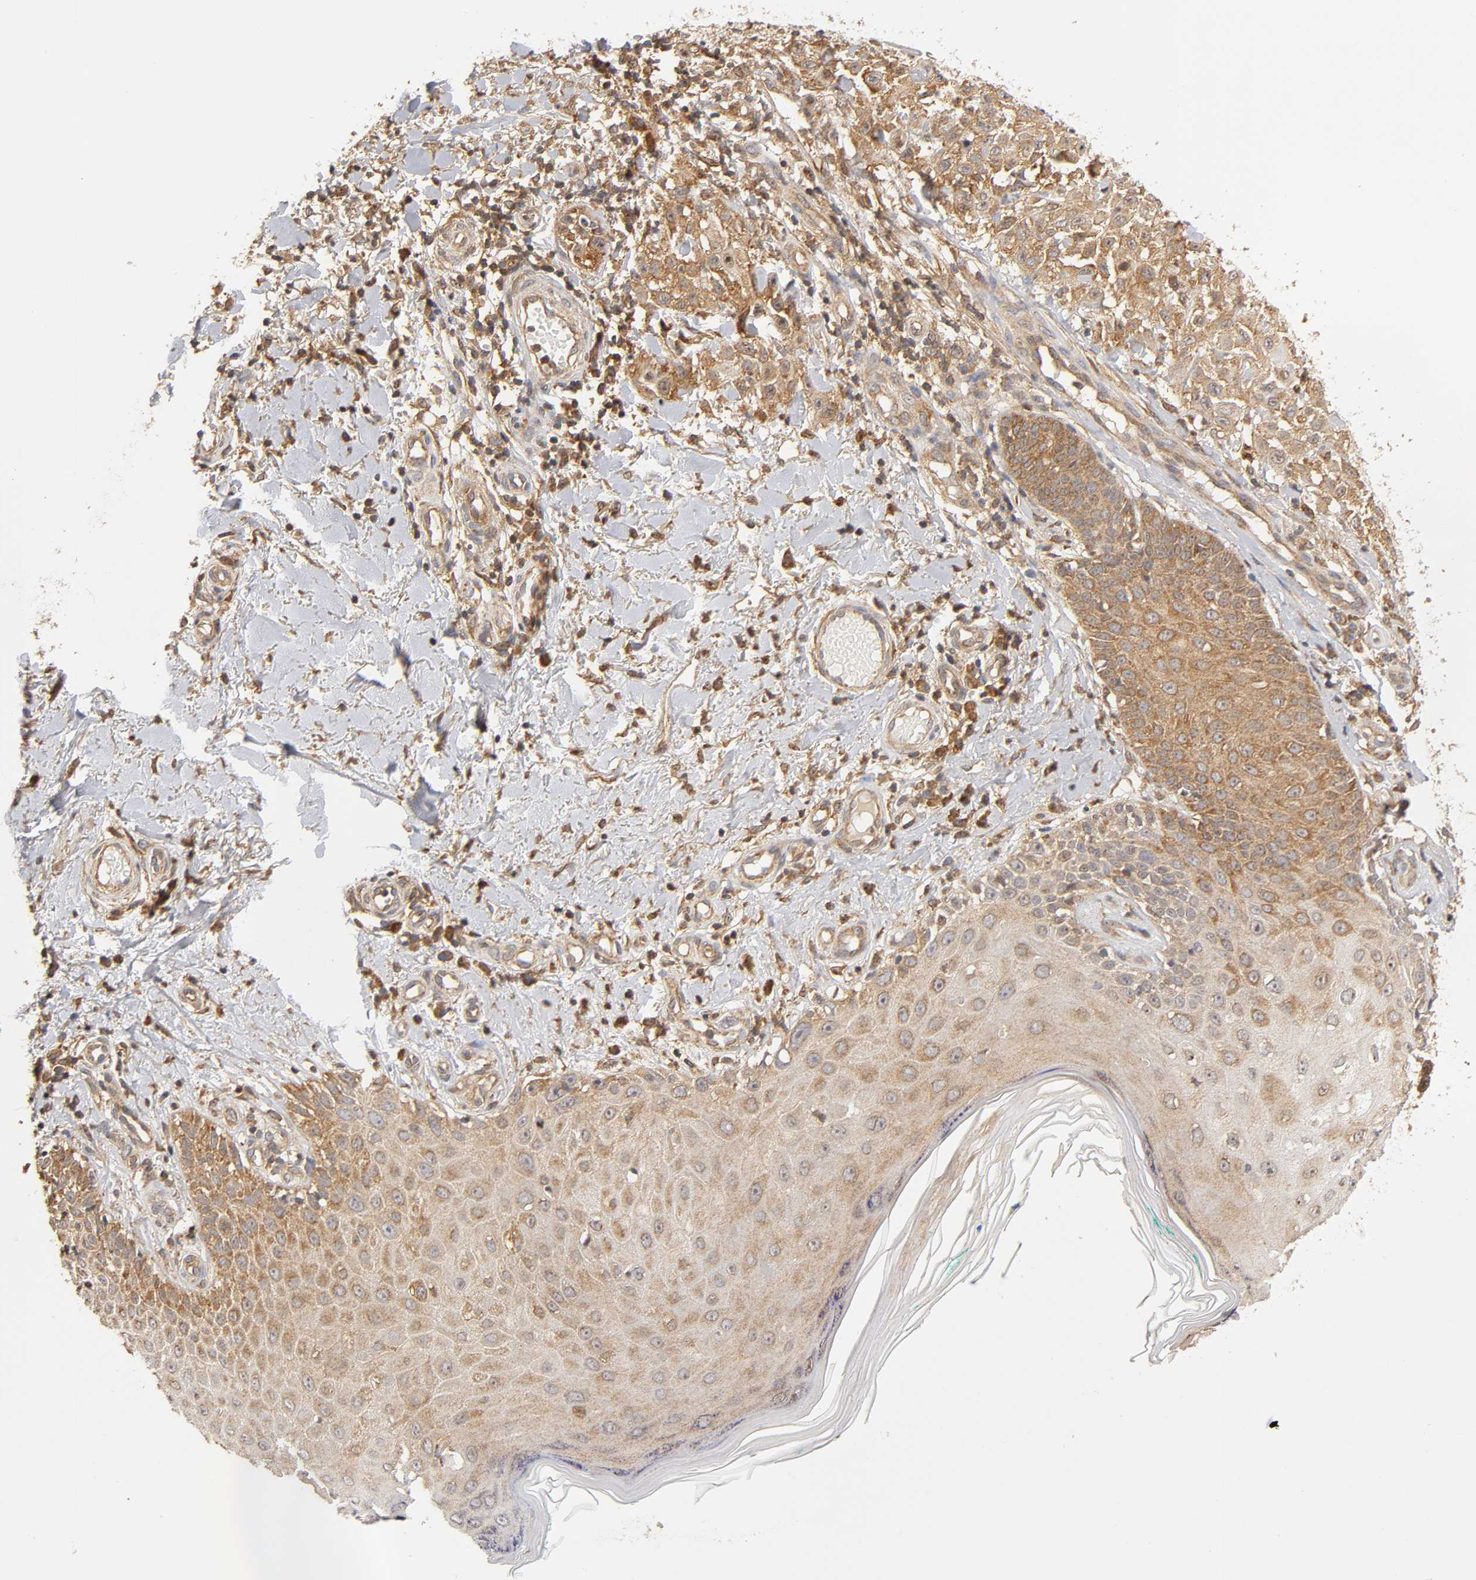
{"staining": {"intensity": "moderate", "quantity": ">75%", "location": "cytoplasmic/membranous"}, "tissue": "skin cancer", "cell_type": "Tumor cells", "image_type": "cancer", "snomed": [{"axis": "morphology", "description": "Squamous cell carcinoma, NOS"}, {"axis": "topography", "description": "Skin"}], "caption": "Skin cancer stained with a brown dye displays moderate cytoplasmic/membranous positive positivity in approximately >75% of tumor cells.", "gene": "PAFAH1B1", "patient": {"sex": "female", "age": 42}}